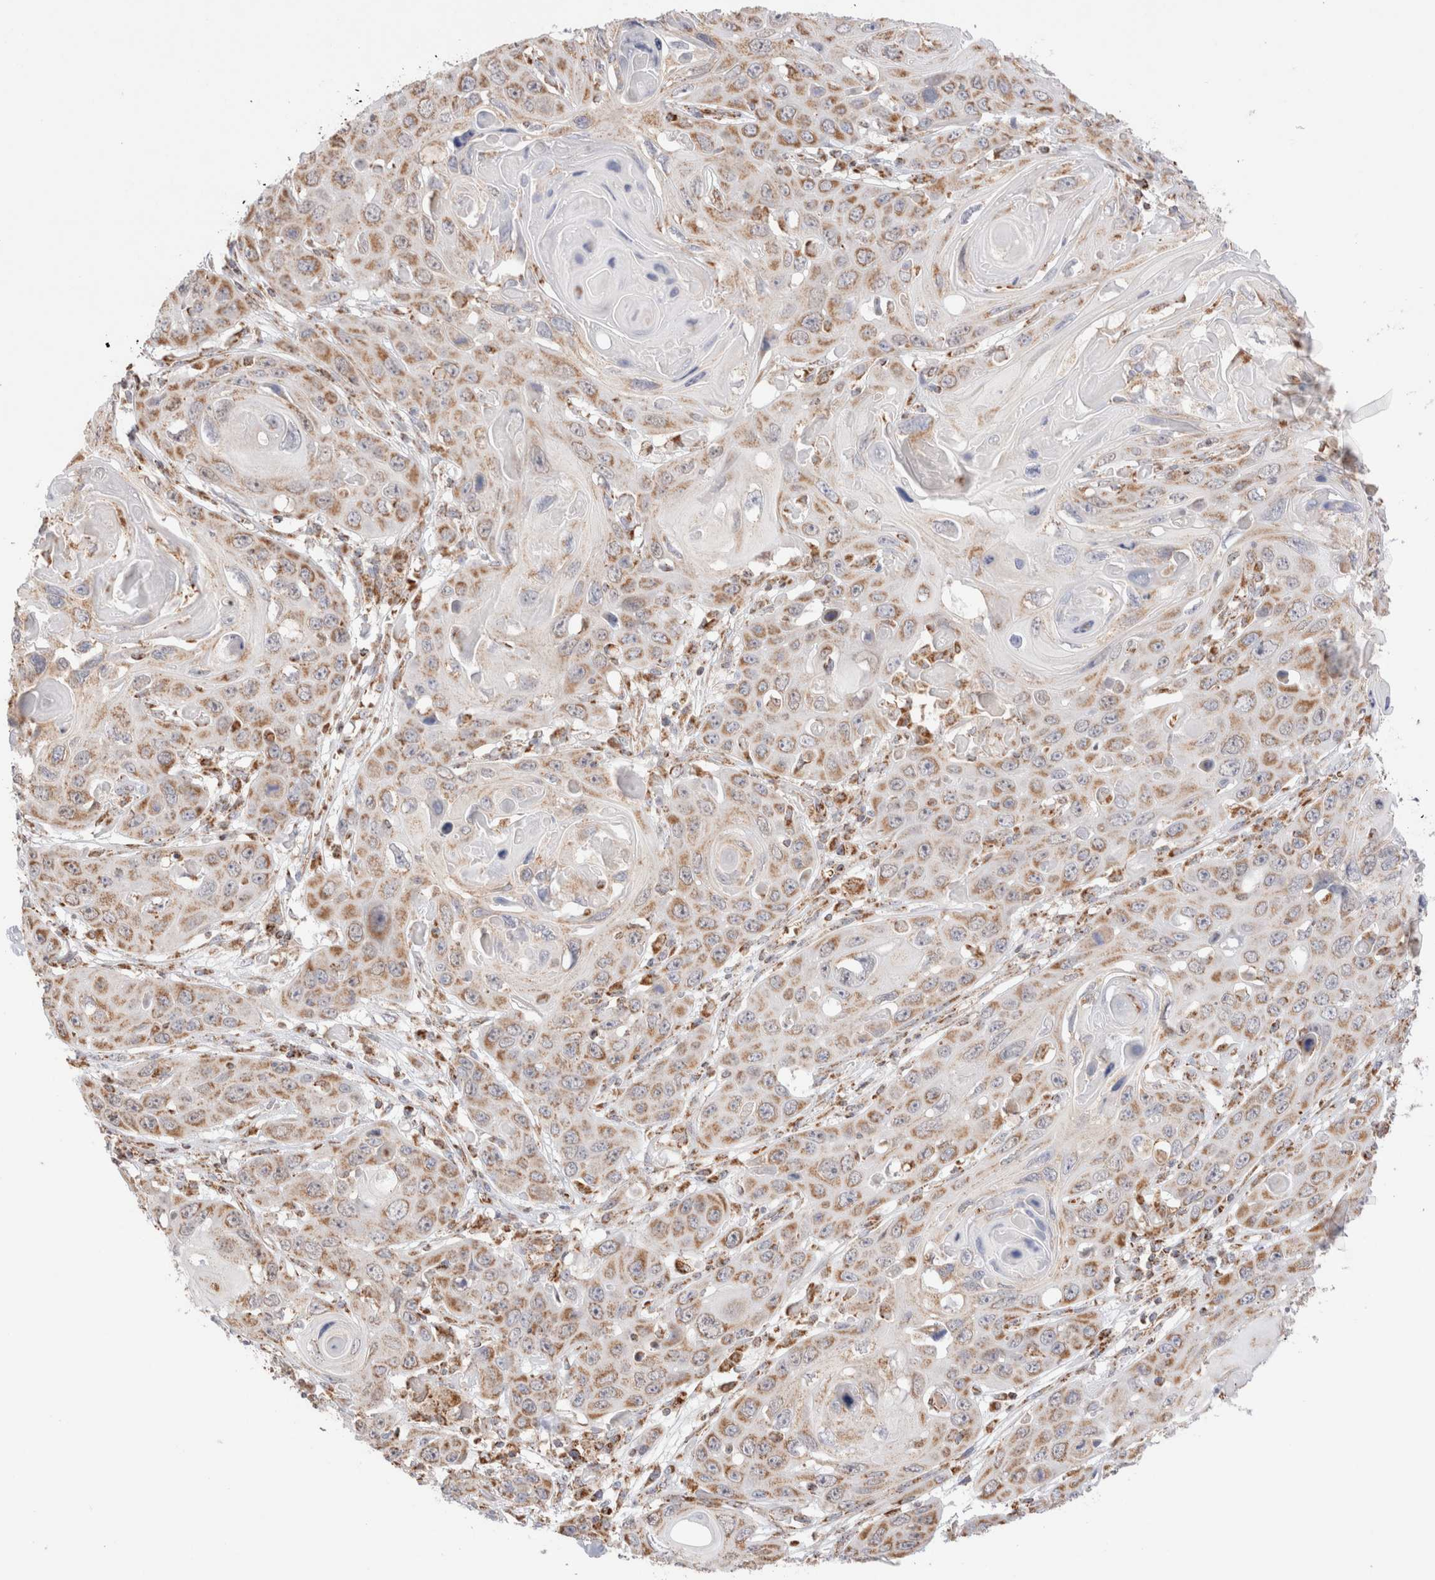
{"staining": {"intensity": "moderate", "quantity": ">75%", "location": "cytoplasmic/membranous"}, "tissue": "skin cancer", "cell_type": "Tumor cells", "image_type": "cancer", "snomed": [{"axis": "morphology", "description": "Squamous cell carcinoma, NOS"}, {"axis": "topography", "description": "Skin"}], "caption": "Immunohistochemical staining of skin squamous cell carcinoma exhibits medium levels of moderate cytoplasmic/membranous protein positivity in about >75% of tumor cells. (IHC, brightfield microscopy, high magnification).", "gene": "TMPPE", "patient": {"sex": "male", "age": 55}}